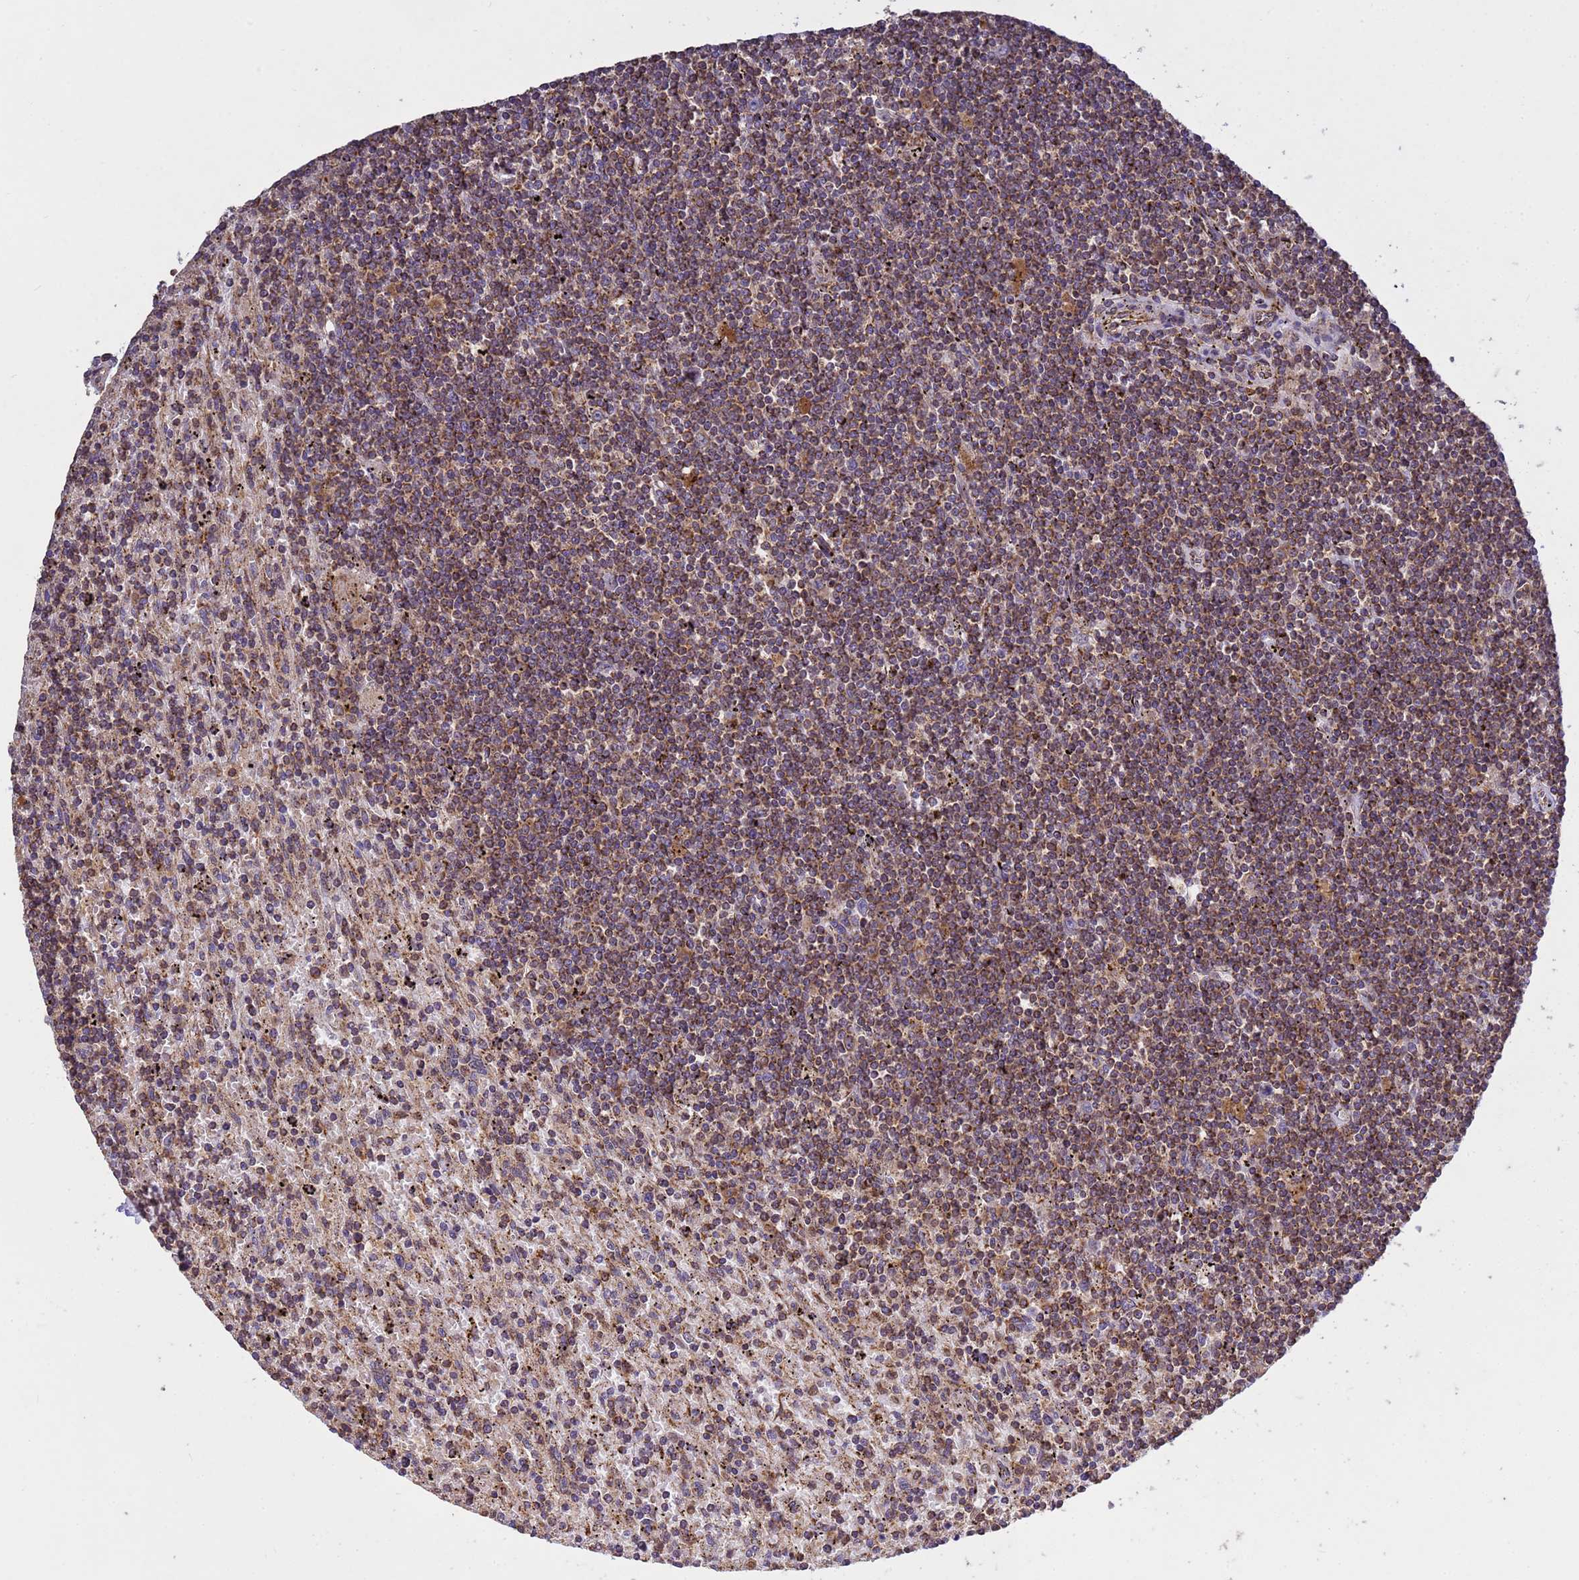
{"staining": {"intensity": "moderate", "quantity": ">75%", "location": "cytoplasmic/membranous"}, "tissue": "lymphoma", "cell_type": "Tumor cells", "image_type": "cancer", "snomed": [{"axis": "morphology", "description": "Malignant lymphoma, non-Hodgkin's type, Low grade"}, {"axis": "topography", "description": "Spleen"}], "caption": "DAB immunohistochemical staining of lymphoma demonstrates moderate cytoplasmic/membranous protein expression in about >75% of tumor cells. Using DAB (brown) and hematoxylin (blue) stains, captured at high magnification using brightfield microscopy.", "gene": "P2RX7", "patient": {"sex": "male", "age": 76}}